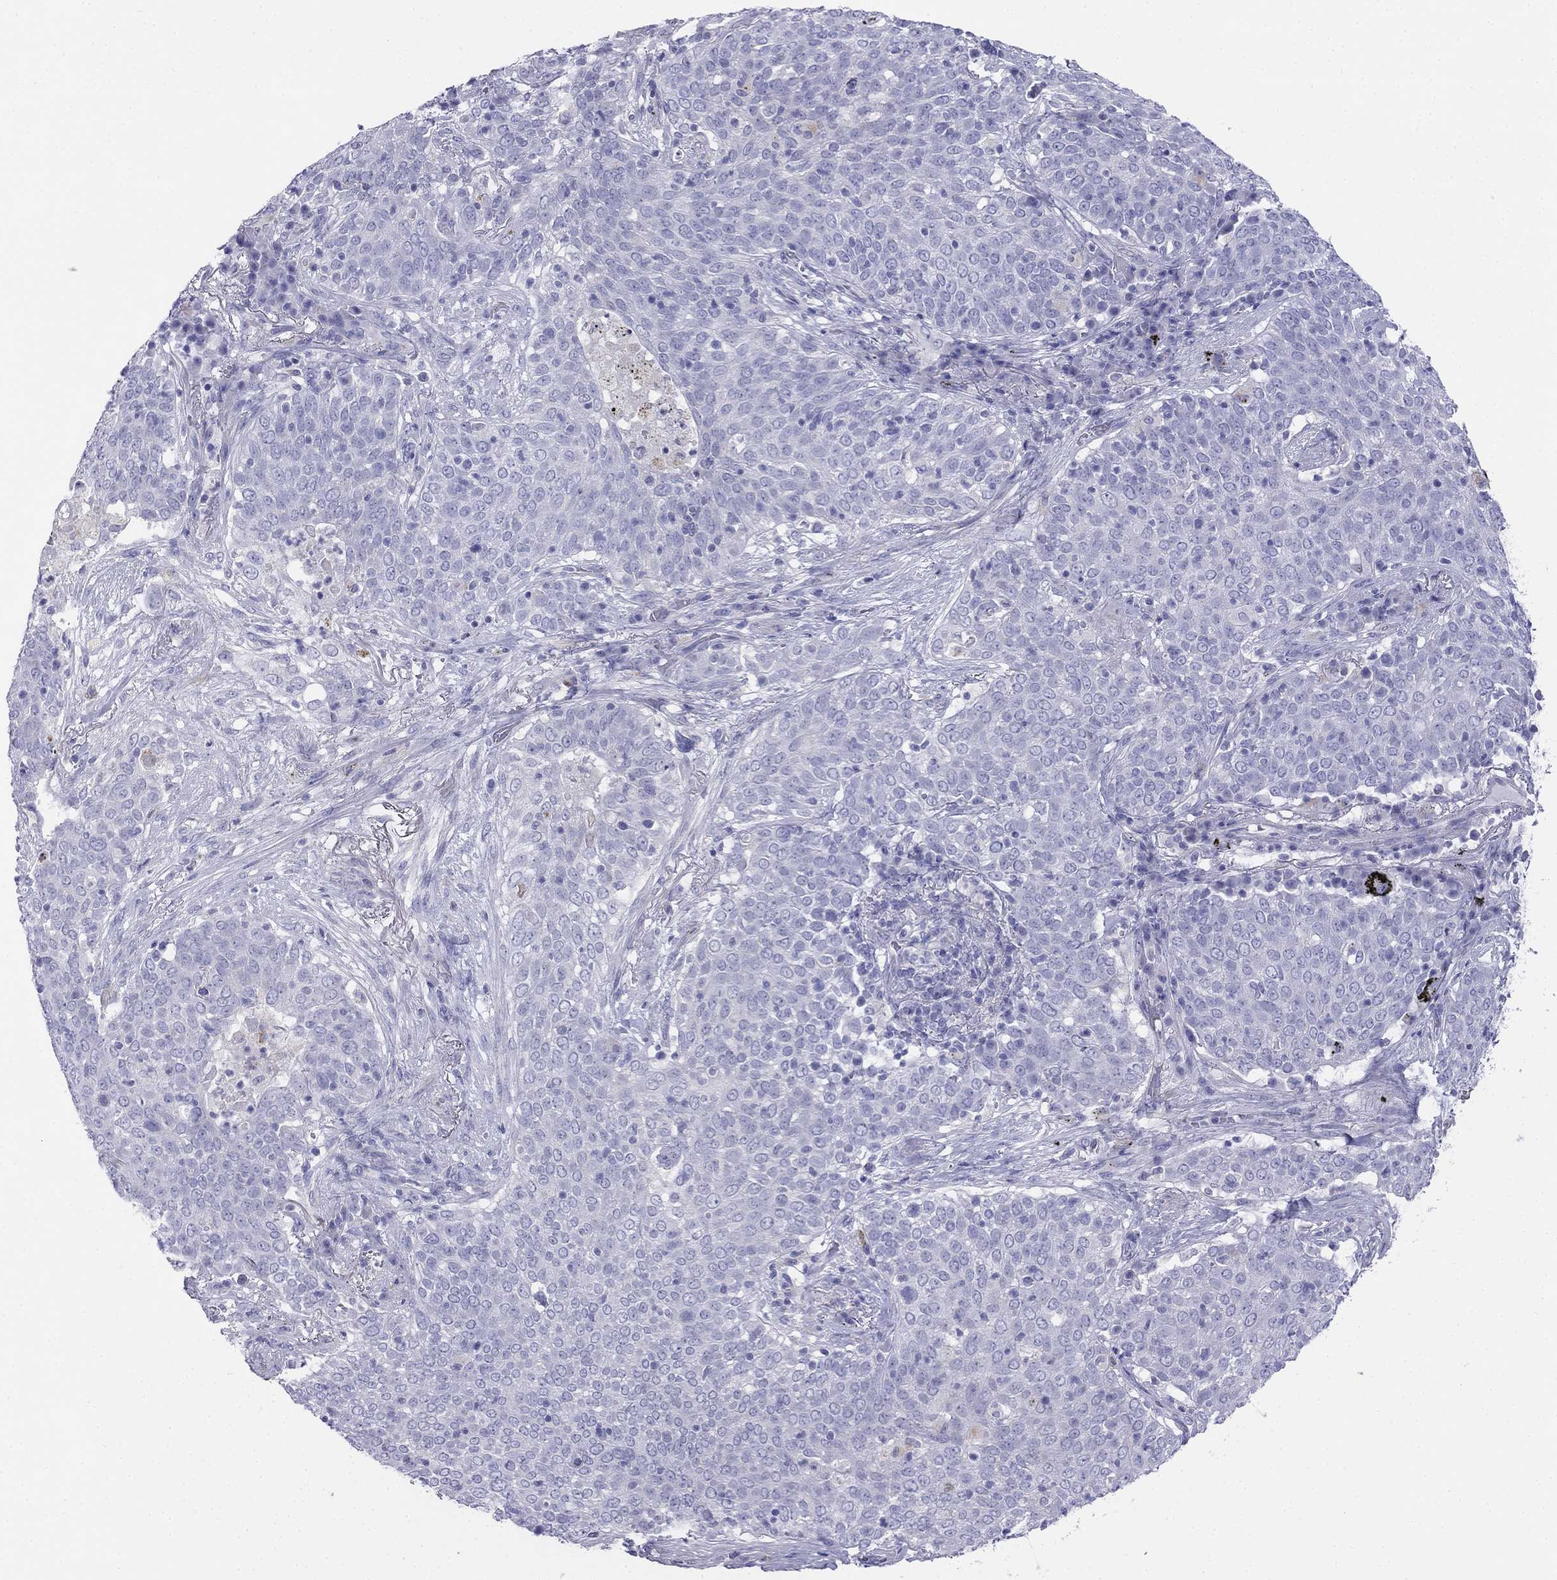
{"staining": {"intensity": "negative", "quantity": "none", "location": "none"}, "tissue": "lung cancer", "cell_type": "Tumor cells", "image_type": "cancer", "snomed": [{"axis": "morphology", "description": "Squamous cell carcinoma, NOS"}, {"axis": "topography", "description": "Lung"}], "caption": "IHC image of neoplastic tissue: human lung cancer (squamous cell carcinoma) stained with DAB (3,3'-diaminobenzidine) displays no significant protein expression in tumor cells.", "gene": "ALOXE3", "patient": {"sex": "male", "age": 82}}